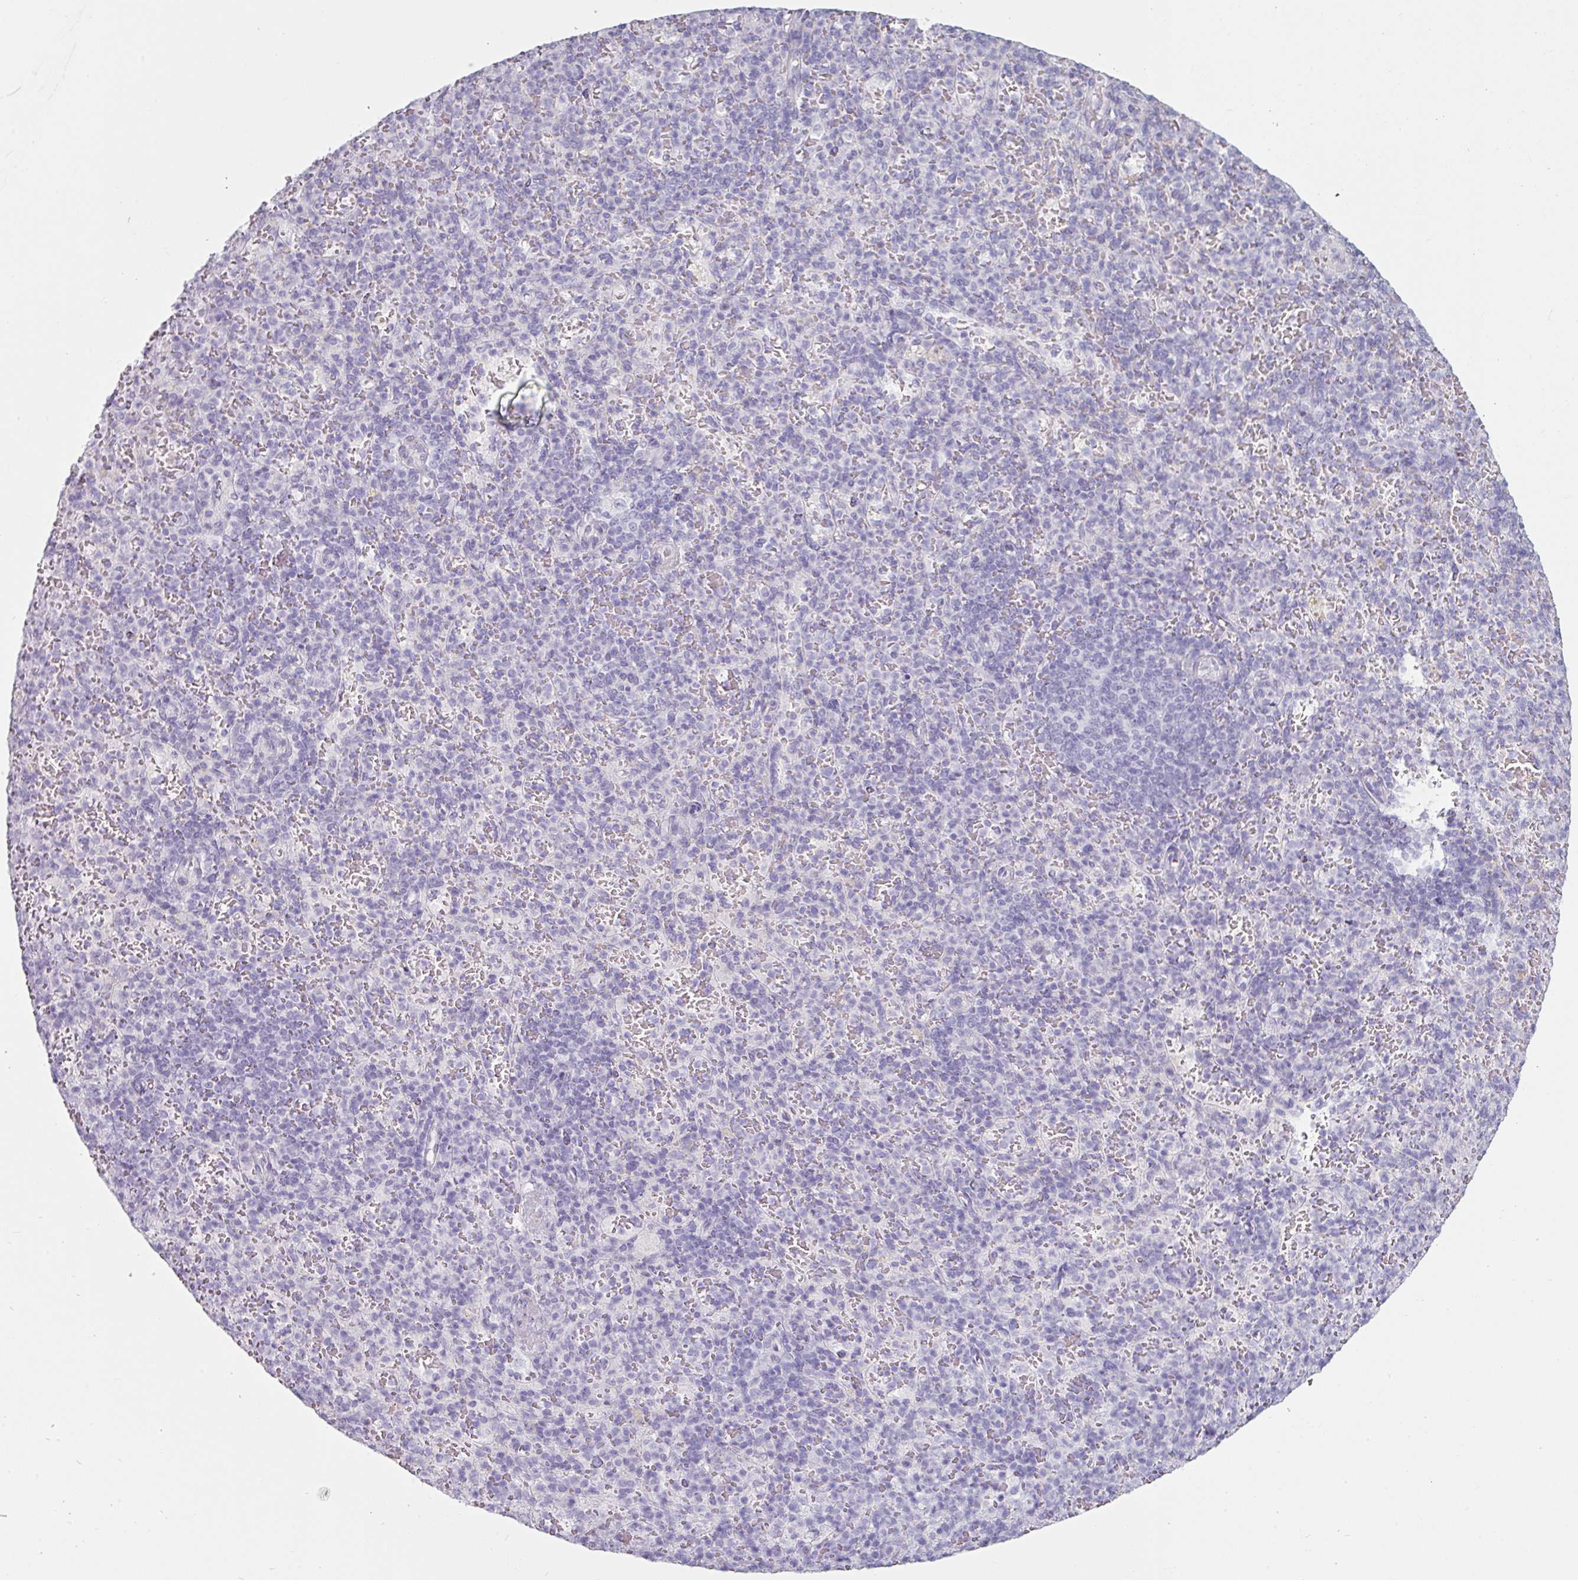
{"staining": {"intensity": "negative", "quantity": "none", "location": "none"}, "tissue": "spleen", "cell_type": "Cells in red pulp", "image_type": "normal", "snomed": [{"axis": "morphology", "description": "Normal tissue, NOS"}, {"axis": "topography", "description": "Spleen"}], "caption": "There is no significant expression in cells in red pulp of spleen. (DAB (3,3'-diaminobenzidine) immunohistochemistry visualized using brightfield microscopy, high magnification).", "gene": "CLCA1", "patient": {"sex": "female", "age": 74}}